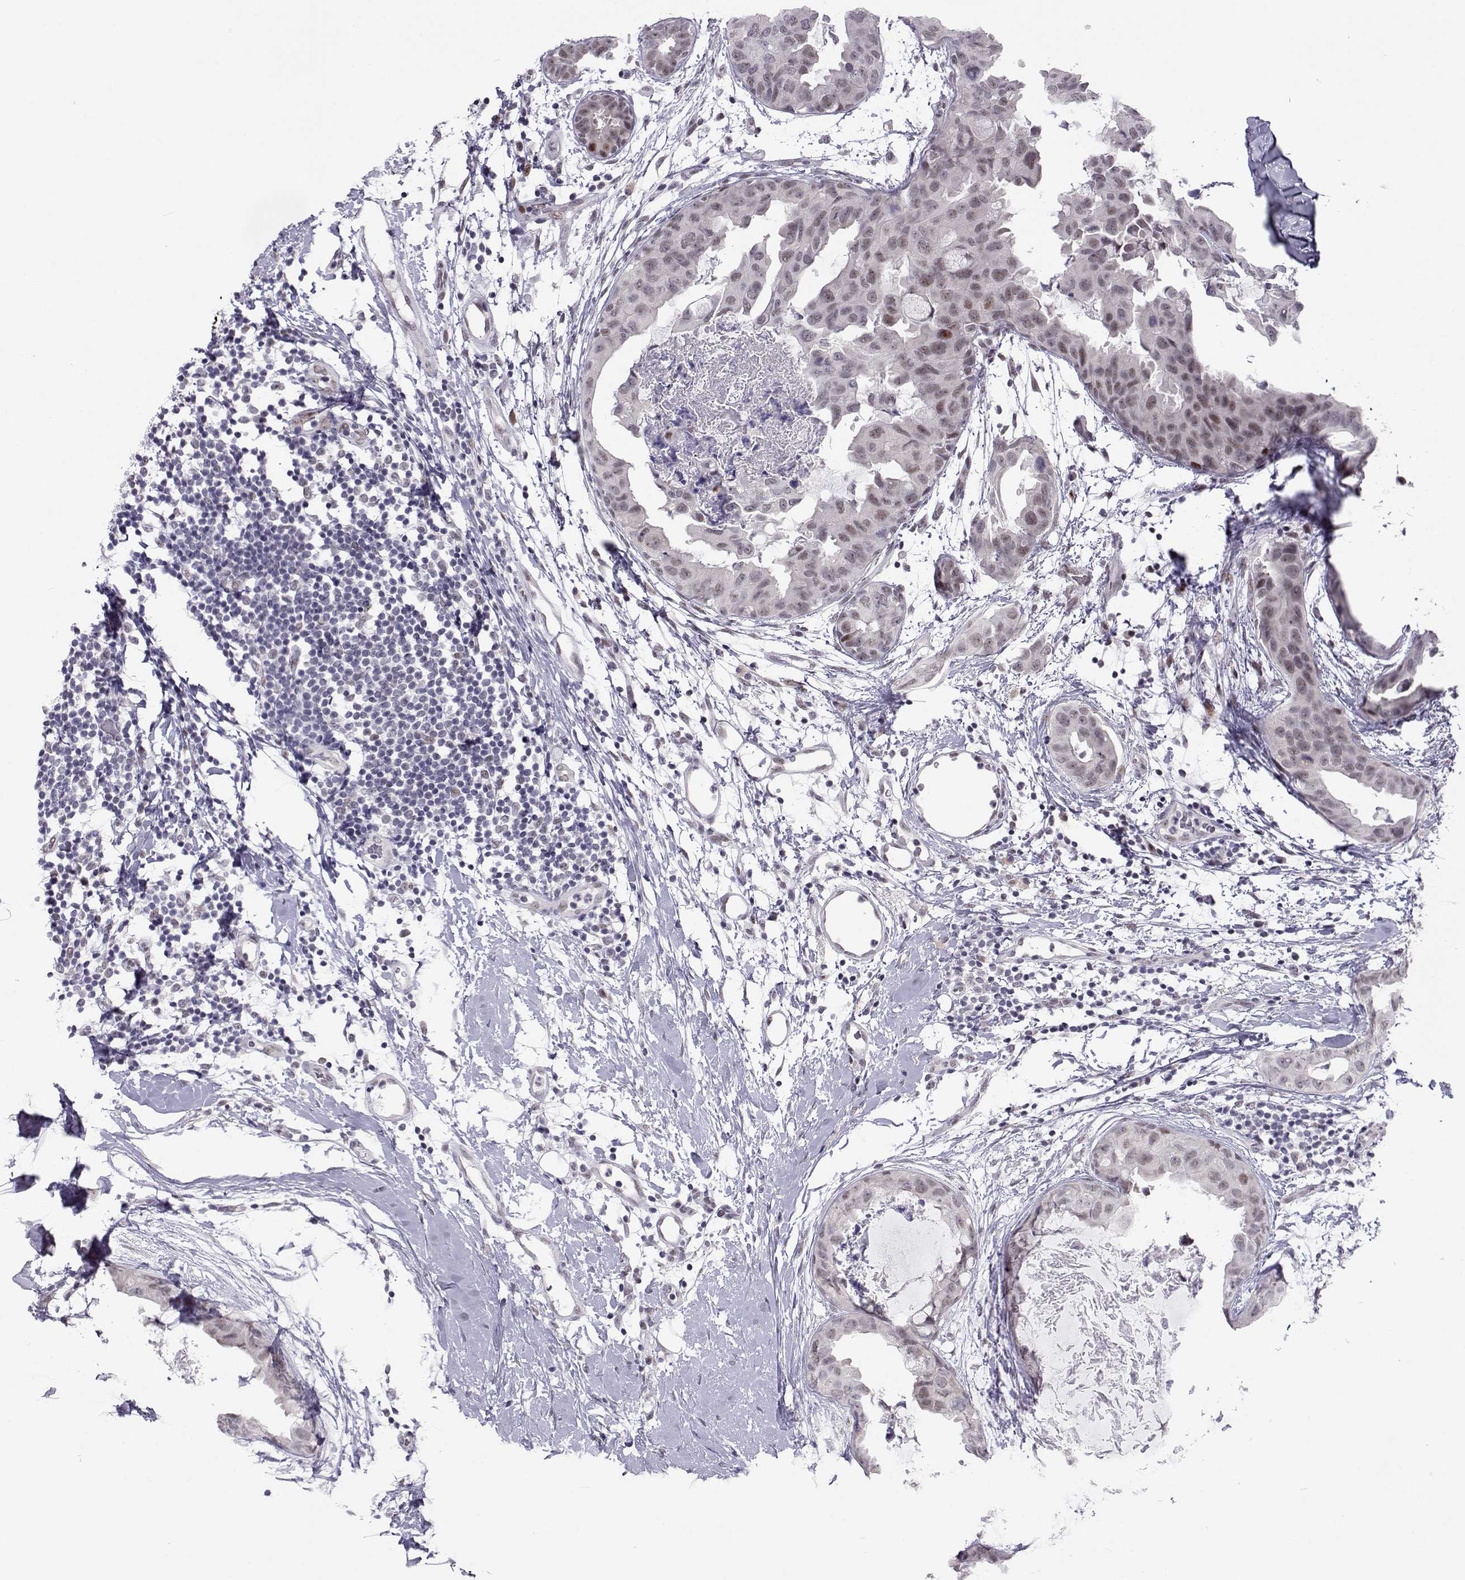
{"staining": {"intensity": "negative", "quantity": "none", "location": "none"}, "tissue": "breast cancer", "cell_type": "Tumor cells", "image_type": "cancer", "snomed": [{"axis": "morphology", "description": "Normal tissue, NOS"}, {"axis": "morphology", "description": "Duct carcinoma"}, {"axis": "topography", "description": "Breast"}], "caption": "Tumor cells show no significant protein expression in breast infiltrating ductal carcinoma. (DAB immunohistochemistry, high magnification).", "gene": "SIX6", "patient": {"sex": "female", "age": 40}}